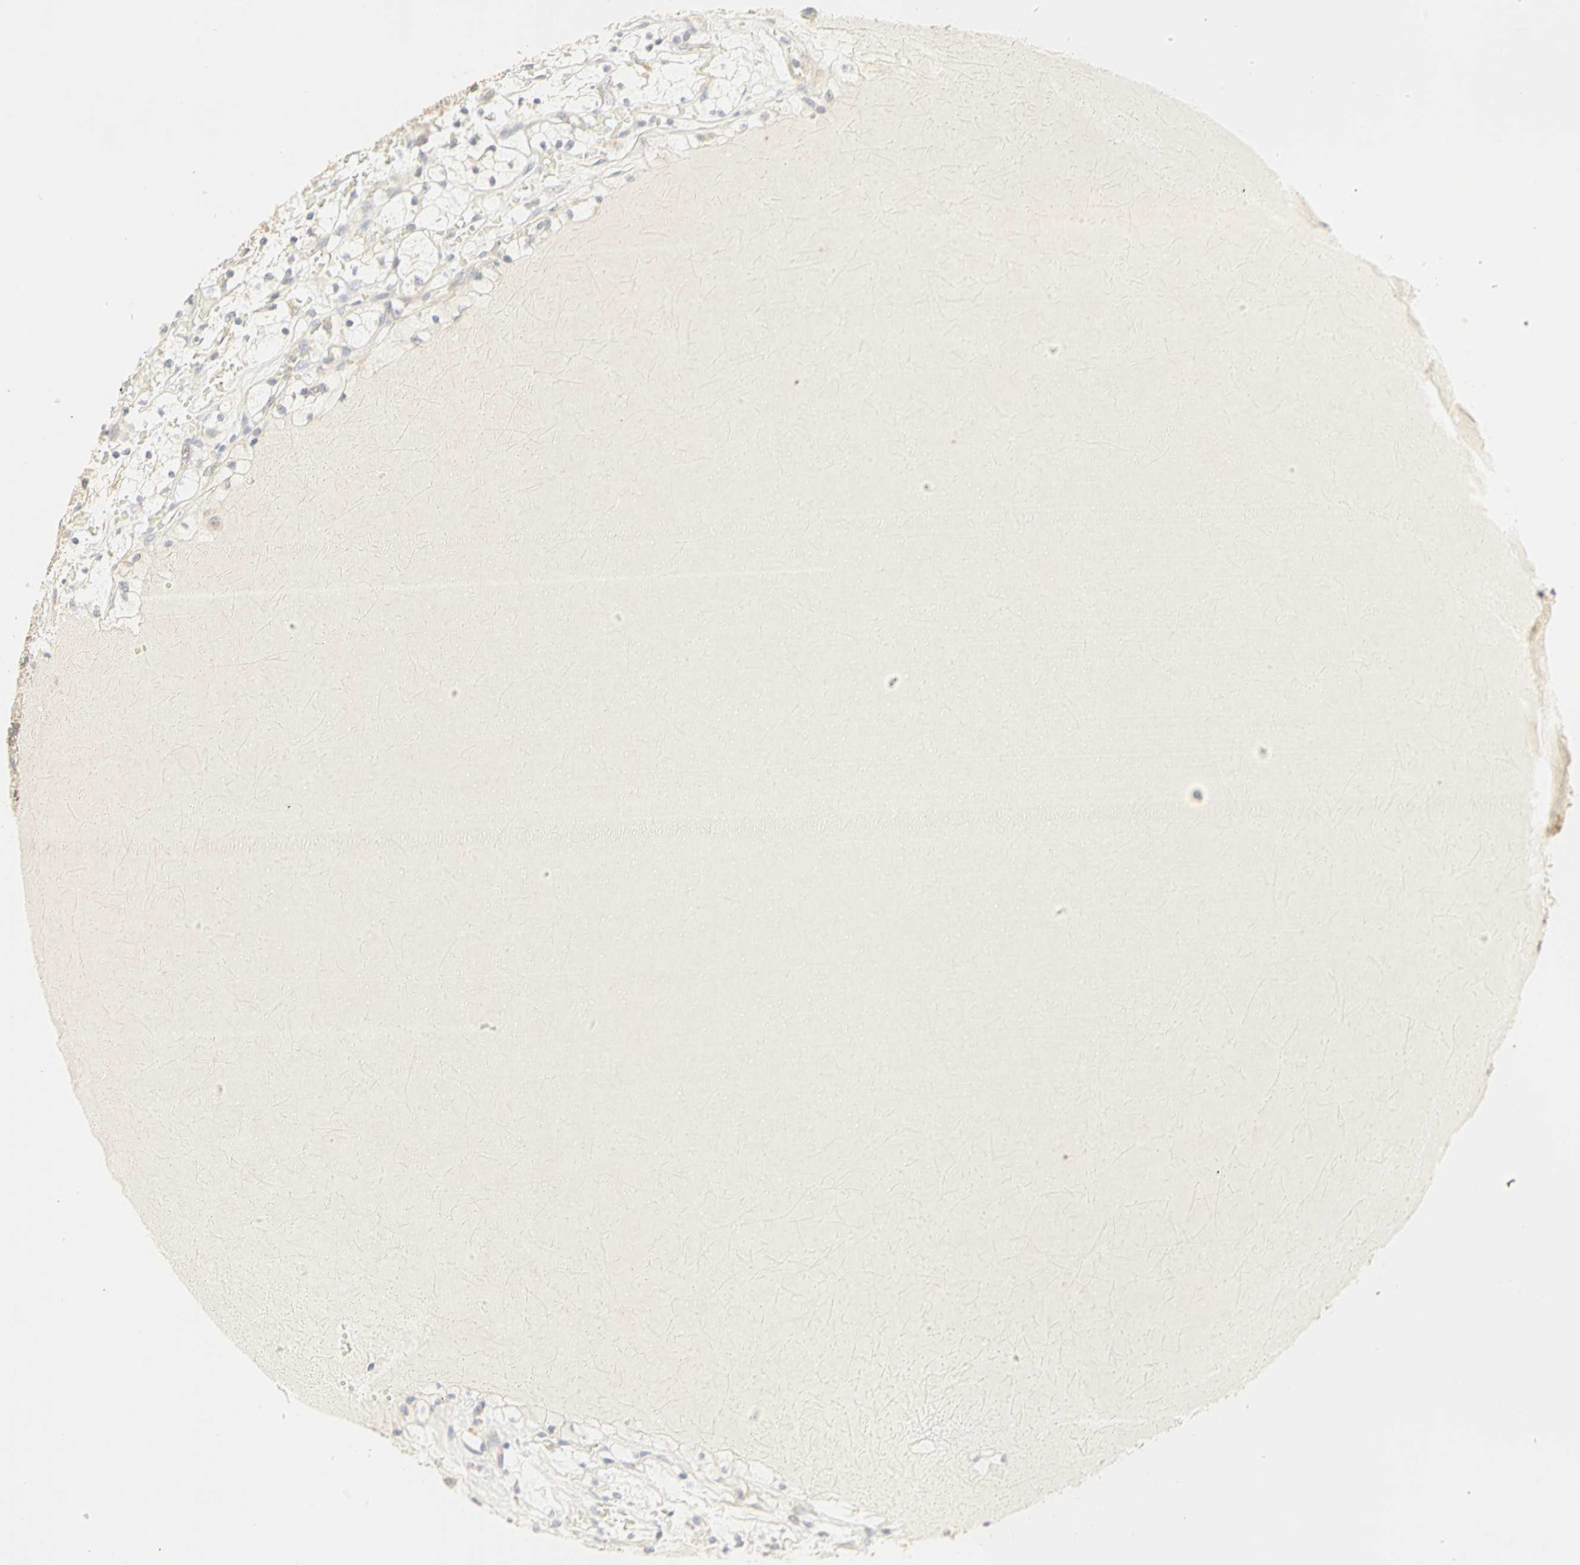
{"staining": {"intensity": "weak", "quantity": ">75%", "location": "cytoplasmic/membranous"}, "tissue": "renal cancer", "cell_type": "Tumor cells", "image_type": "cancer", "snomed": [{"axis": "morphology", "description": "Adenocarcinoma, NOS"}, {"axis": "topography", "description": "Kidney"}], "caption": "Immunohistochemistry of human renal cancer (adenocarcinoma) demonstrates low levels of weak cytoplasmic/membranous positivity in about >75% of tumor cells.", "gene": "GNRH2", "patient": {"sex": "female", "age": 60}}